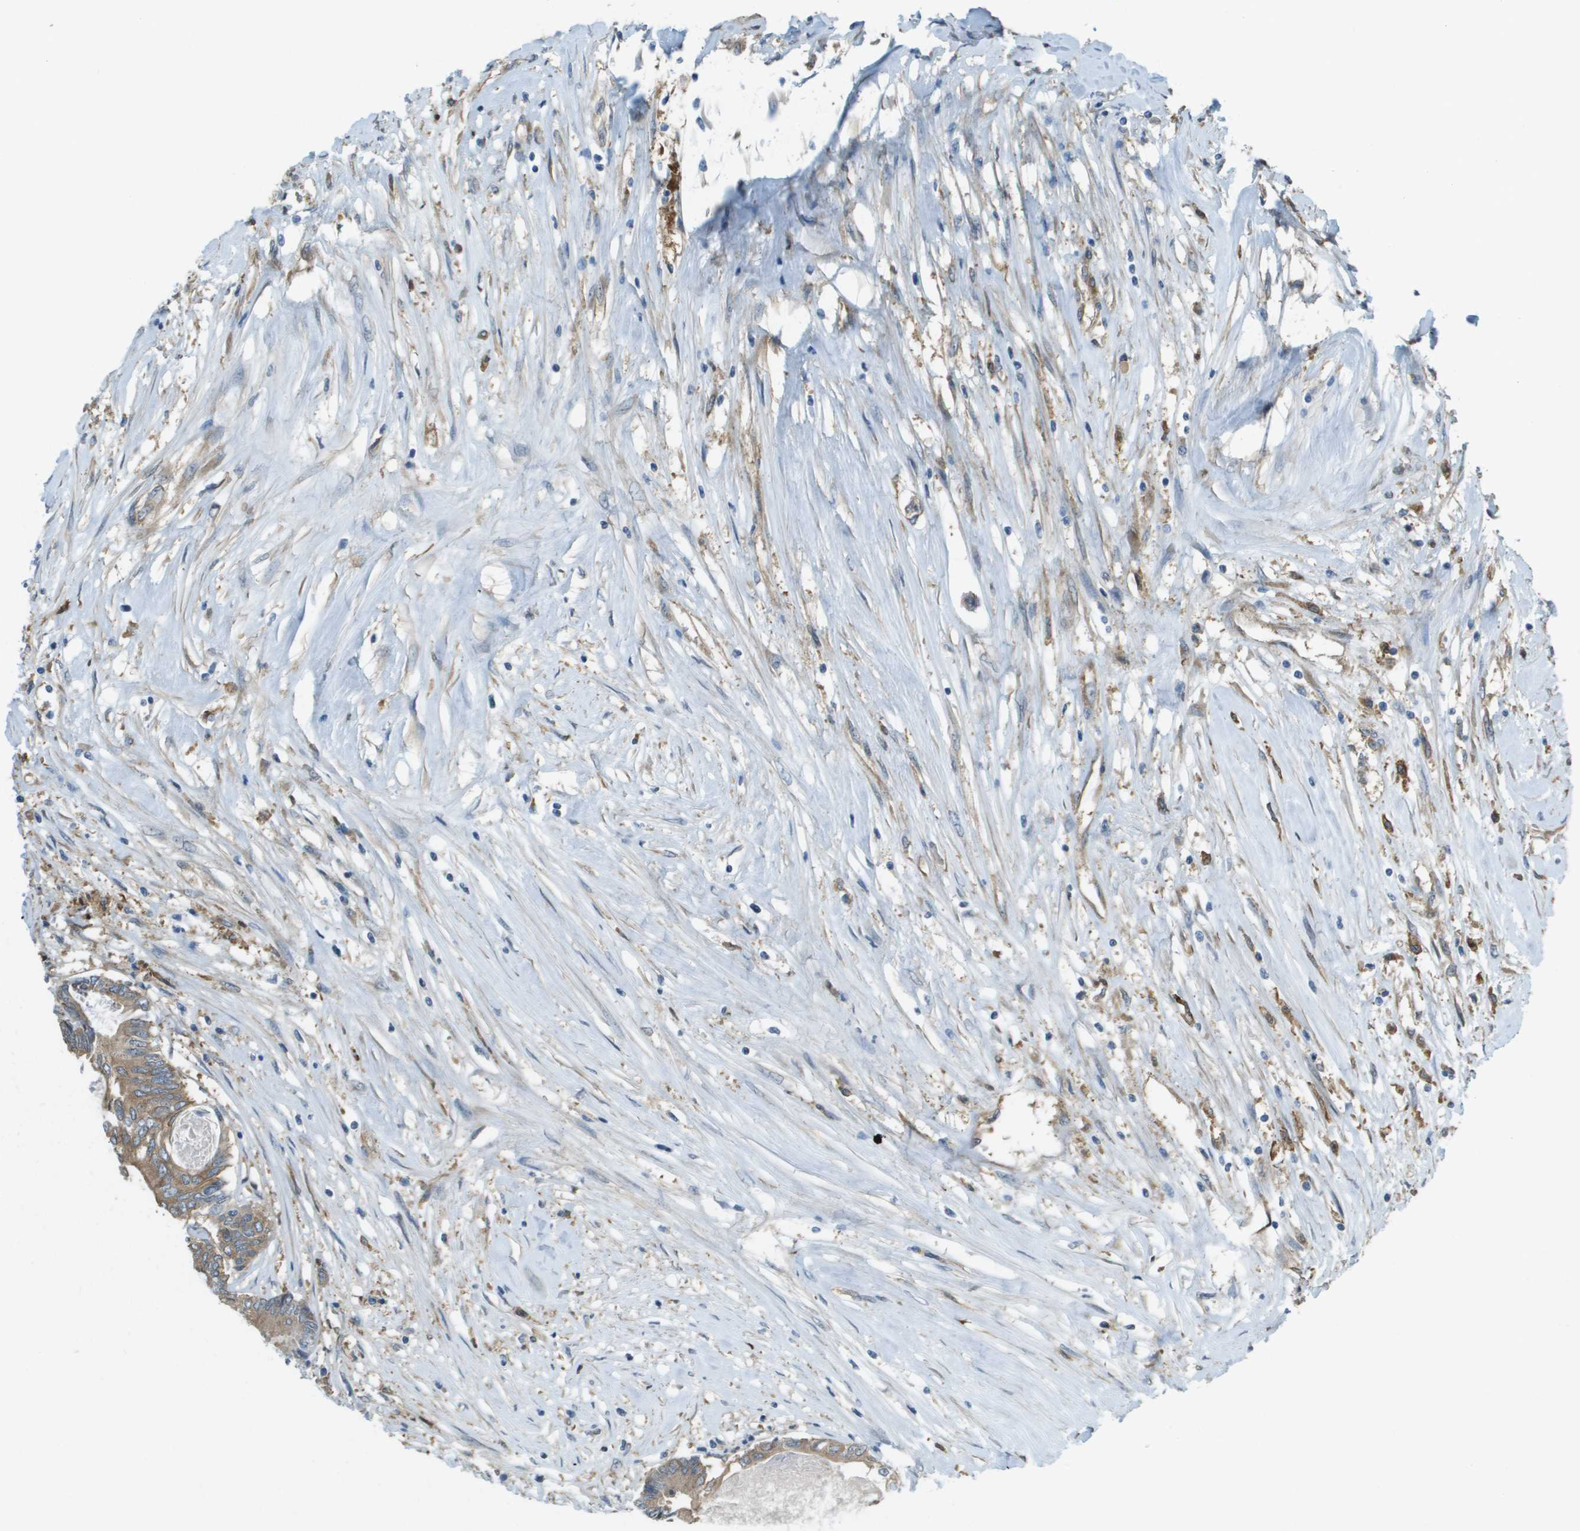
{"staining": {"intensity": "moderate", "quantity": ">75%", "location": "cytoplasmic/membranous"}, "tissue": "colorectal cancer", "cell_type": "Tumor cells", "image_type": "cancer", "snomed": [{"axis": "morphology", "description": "Adenocarcinoma, NOS"}, {"axis": "topography", "description": "Rectum"}], "caption": "There is medium levels of moderate cytoplasmic/membranous staining in tumor cells of colorectal cancer (adenocarcinoma), as demonstrated by immunohistochemical staining (brown color).", "gene": "CORO1B", "patient": {"sex": "male", "age": 63}}